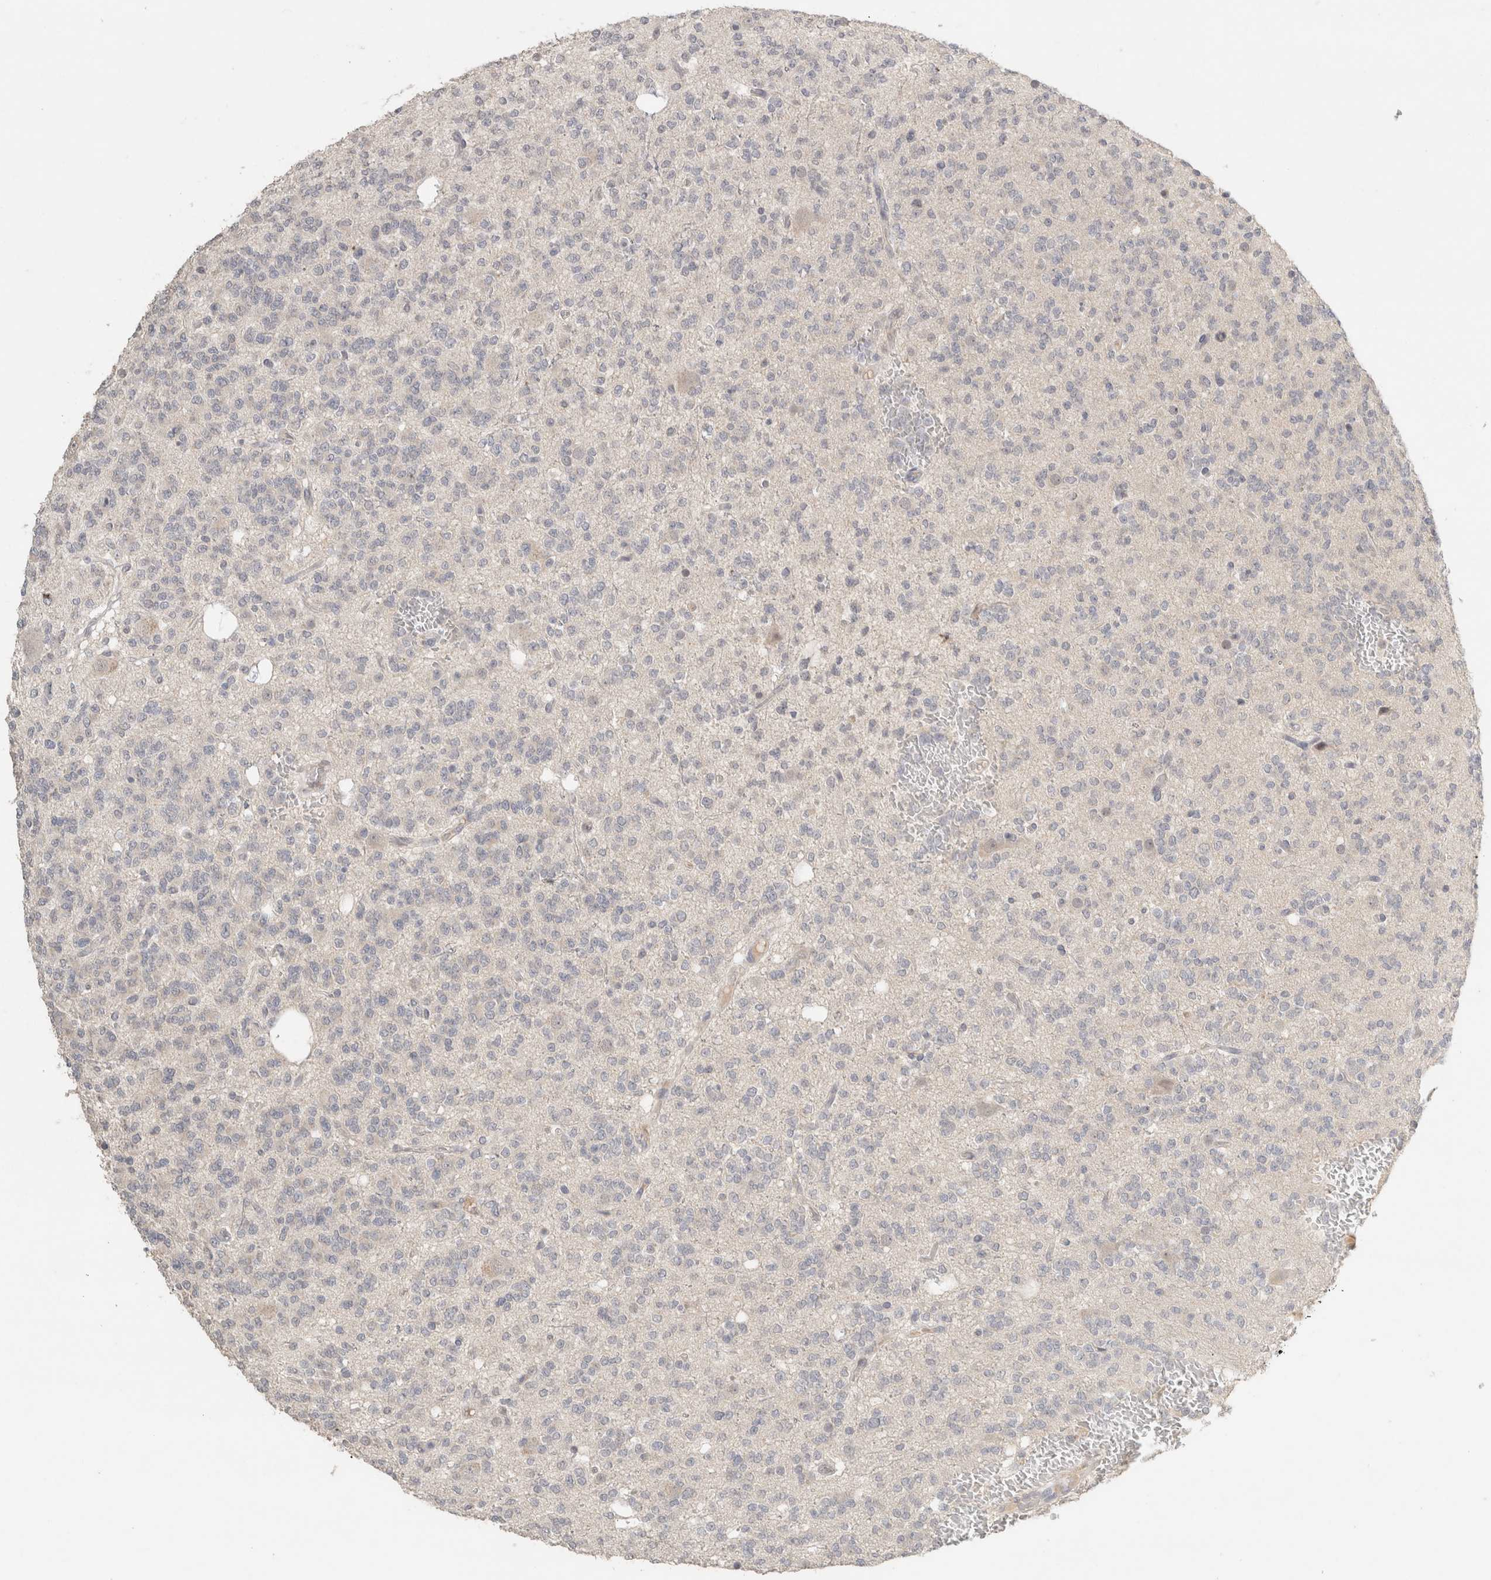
{"staining": {"intensity": "negative", "quantity": "none", "location": "none"}, "tissue": "glioma", "cell_type": "Tumor cells", "image_type": "cancer", "snomed": [{"axis": "morphology", "description": "Glioma, malignant, Low grade"}, {"axis": "topography", "description": "Brain"}], "caption": "DAB (3,3'-diaminobenzidine) immunohistochemical staining of human malignant low-grade glioma exhibits no significant staining in tumor cells.", "gene": "TRAT1", "patient": {"sex": "male", "age": 38}}